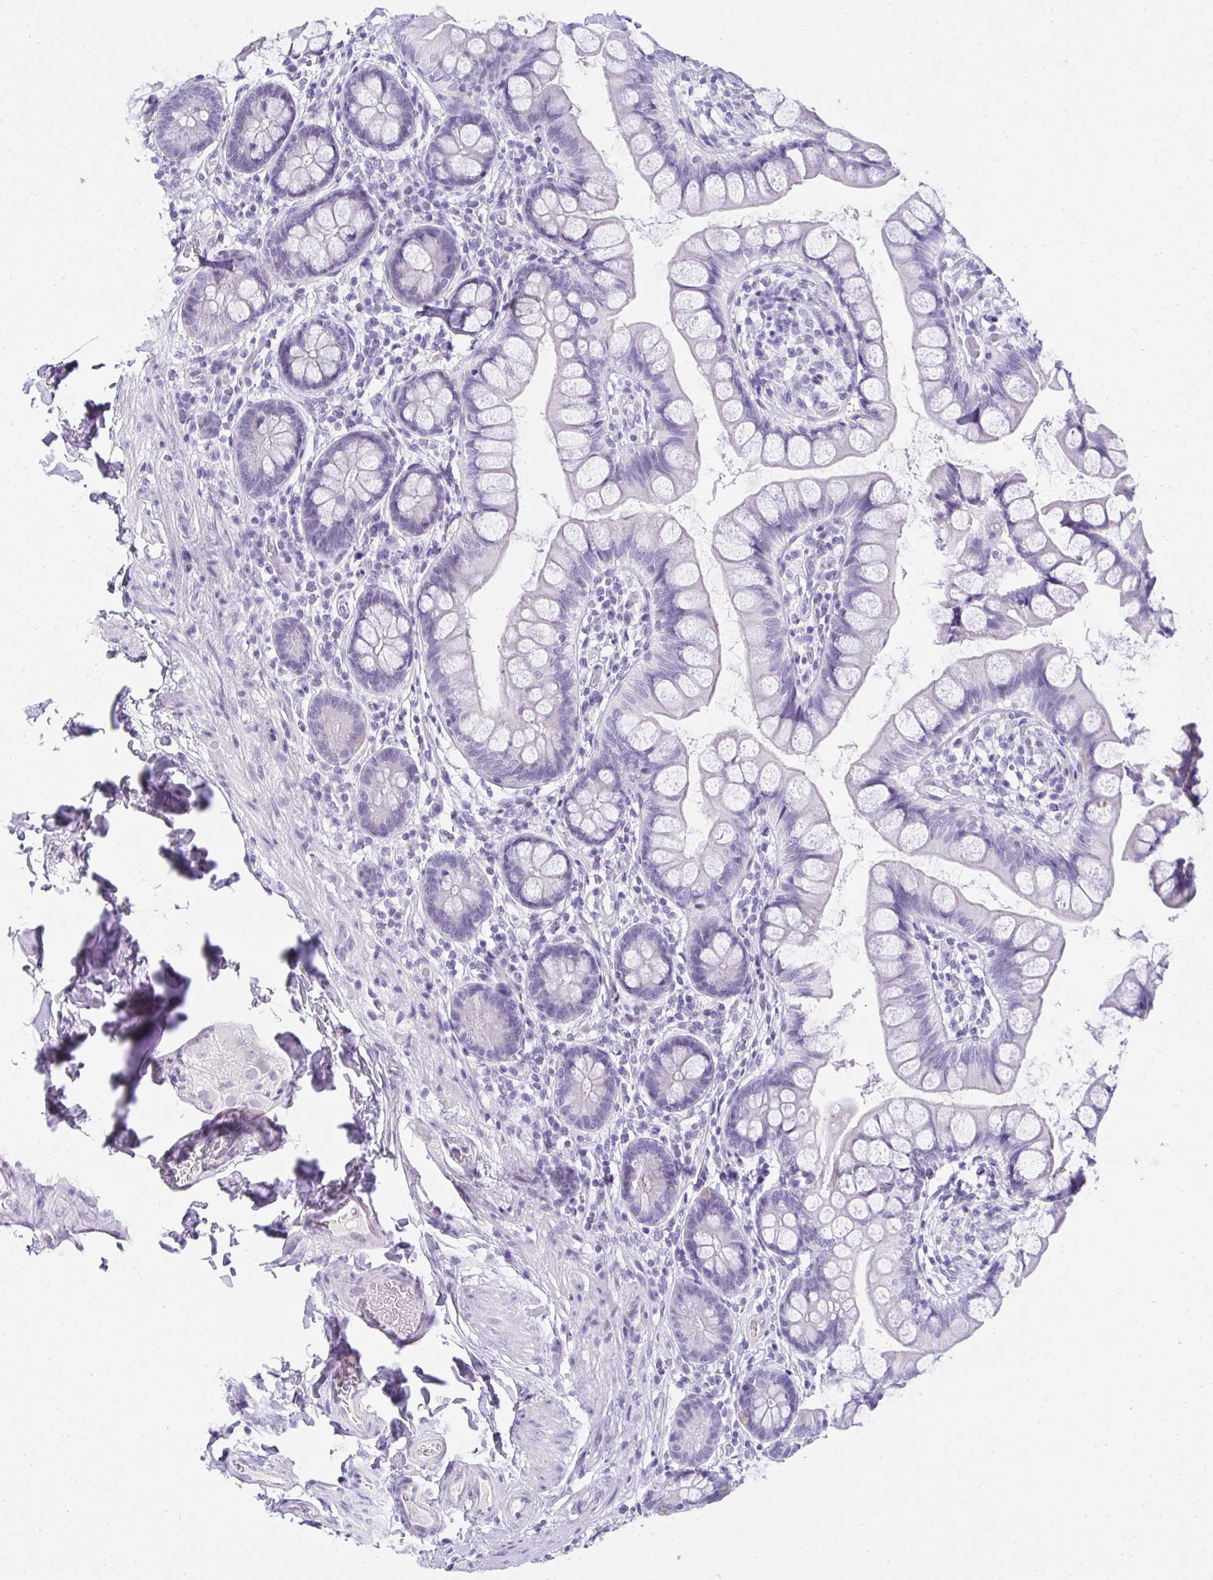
{"staining": {"intensity": "weak", "quantity": "<25%", "location": "cytoplasmic/membranous"}, "tissue": "small intestine", "cell_type": "Glandular cells", "image_type": "normal", "snomed": [{"axis": "morphology", "description": "Normal tissue, NOS"}, {"axis": "topography", "description": "Small intestine"}], "caption": "Immunohistochemical staining of unremarkable small intestine exhibits no significant positivity in glandular cells. Nuclei are stained in blue.", "gene": "RNF183", "patient": {"sex": "male", "age": 70}}